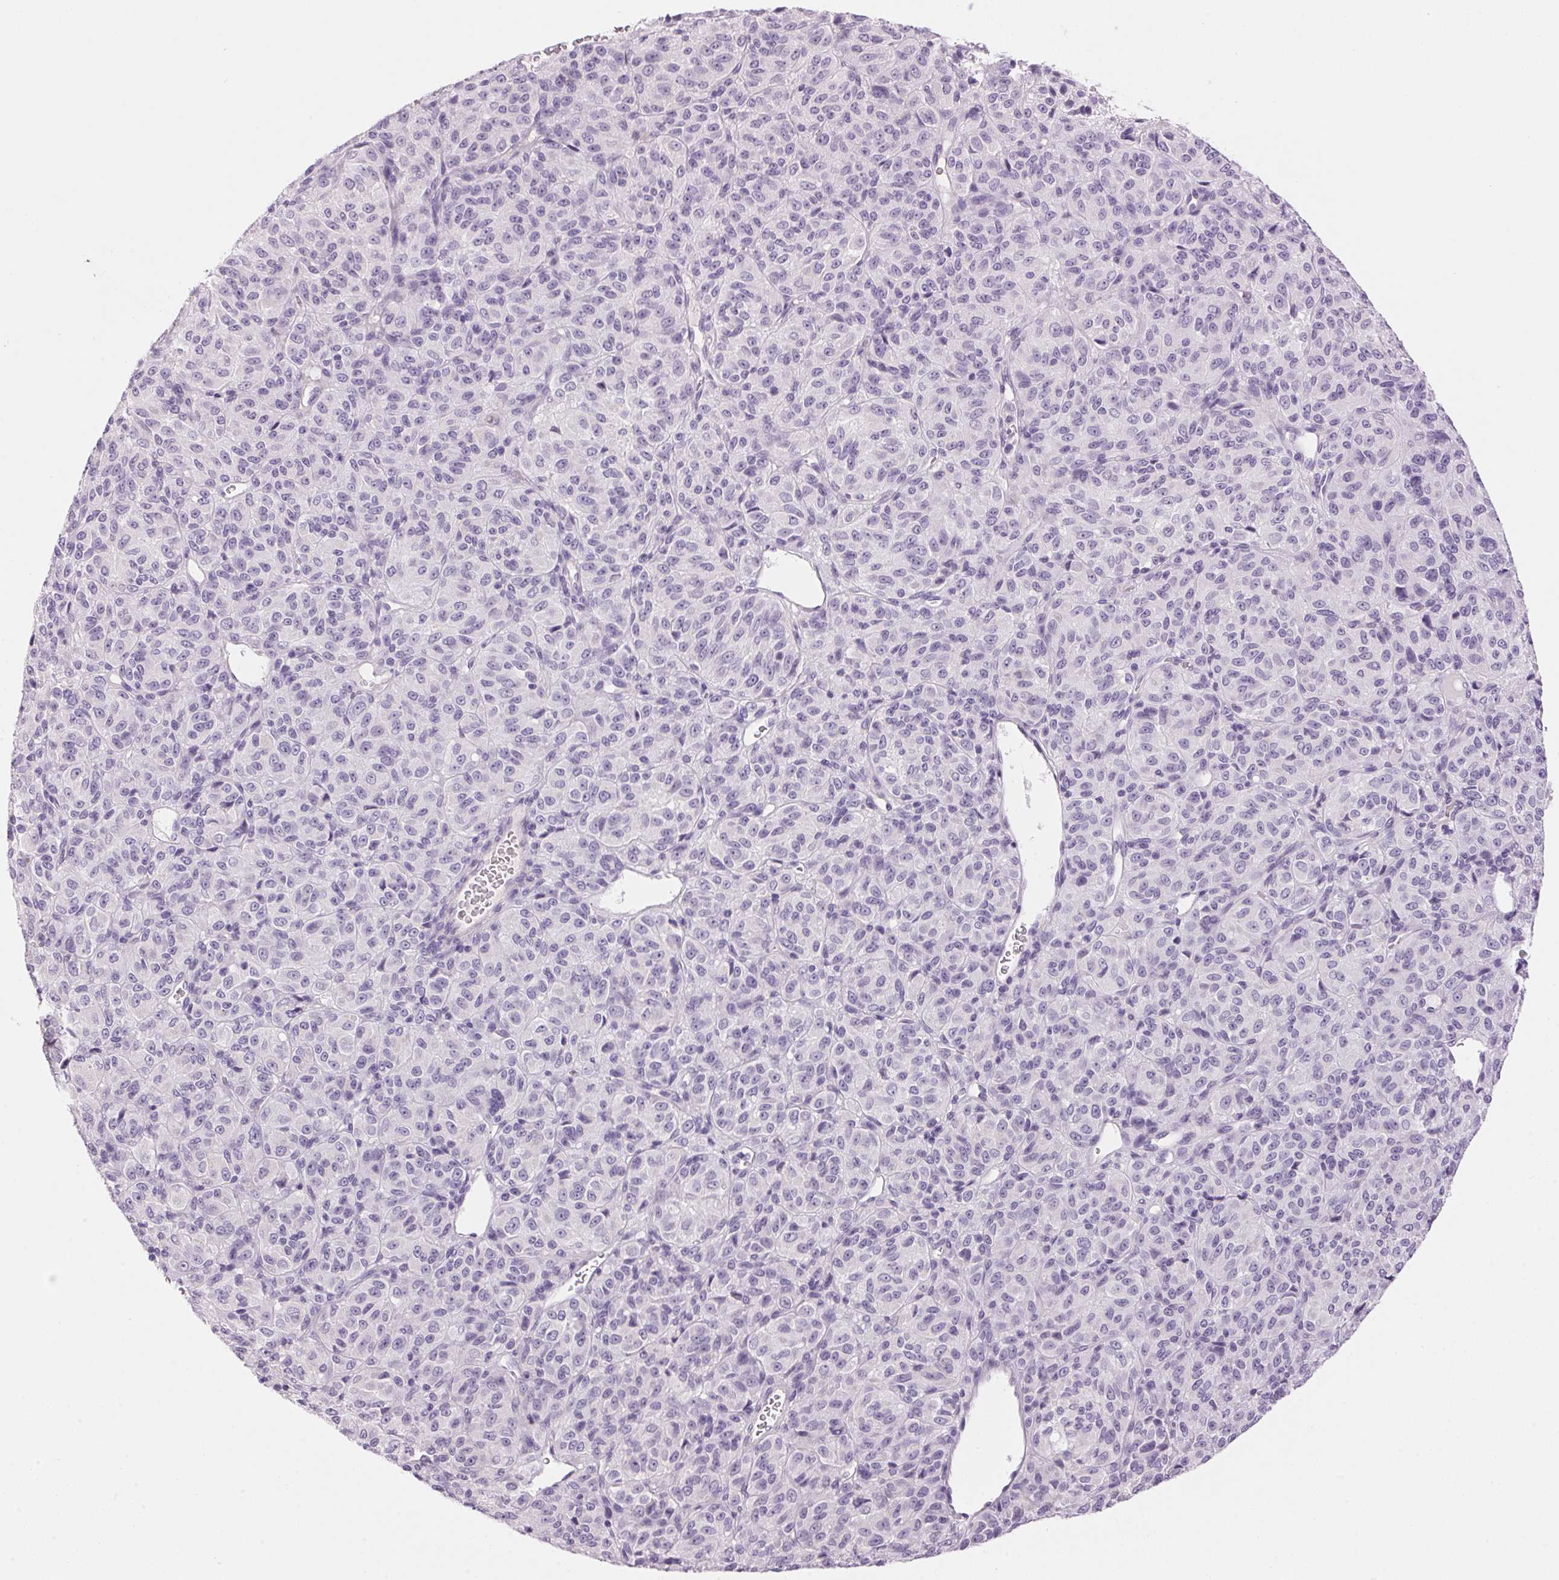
{"staining": {"intensity": "negative", "quantity": "none", "location": "none"}, "tissue": "melanoma", "cell_type": "Tumor cells", "image_type": "cancer", "snomed": [{"axis": "morphology", "description": "Malignant melanoma, Metastatic site"}, {"axis": "topography", "description": "Brain"}], "caption": "Melanoma stained for a protein using immunohistochemistry reveals no positivity tumor cells.", "gene": "HSD17B2", "patient": {"sex": "female", "age": 56}}